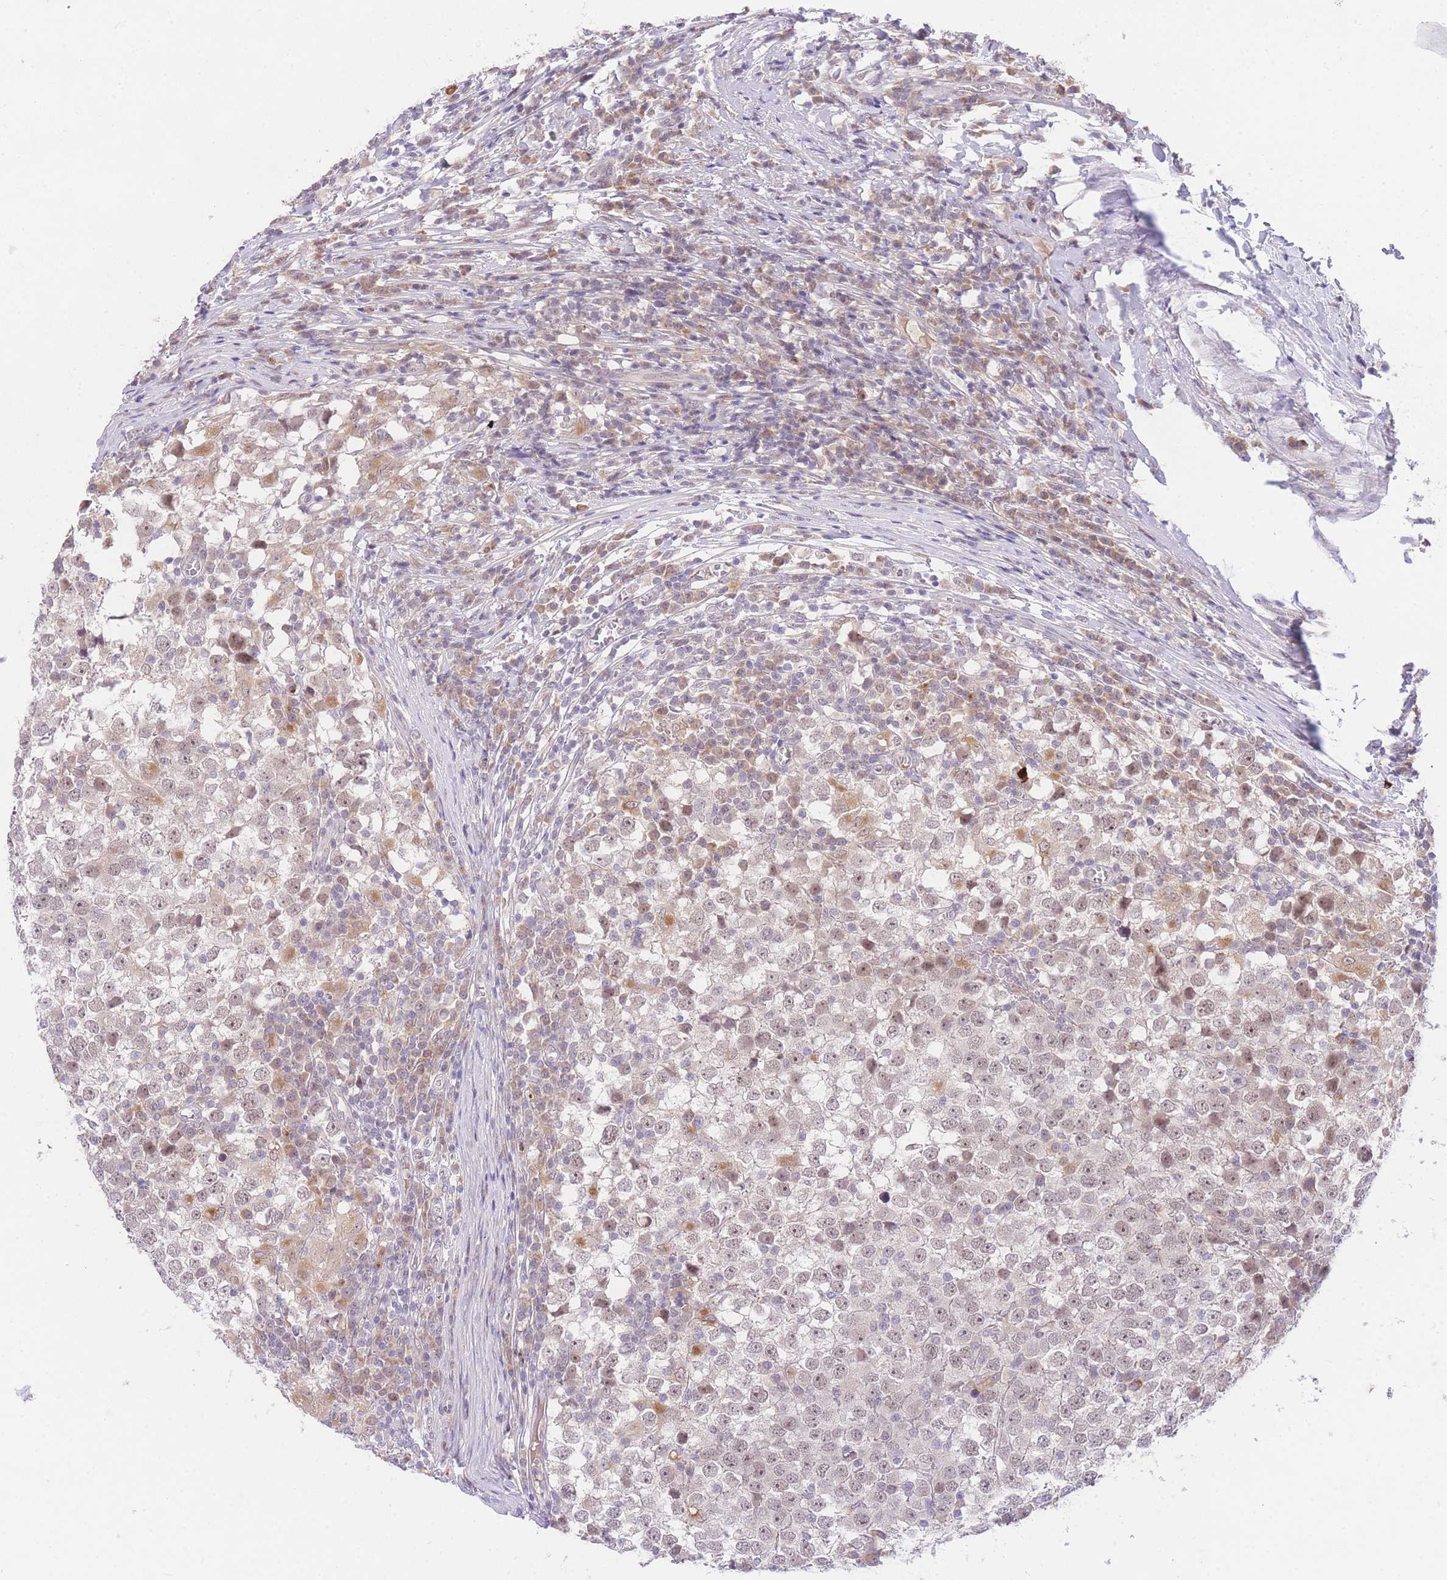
{"staining": {"intensity": "moderate", "quantity": "<25%", "location": "nuclear"}, "tissue": "testis cancer", "cell_type": "Tumor cells", "image_type": "cancer", "snomed": [{"axis": "morphology", "description": "Seminoma, NOS"}, {"axis": "topography", "description": "Testis"}], "caption": "Tumor cells reveal low levels of moderate nuclear expression in approximately <25% of cells in human testis cancer (seminoma).", "gene": "SLC25A33", "patient": {"sex": "male", "age": 65}}